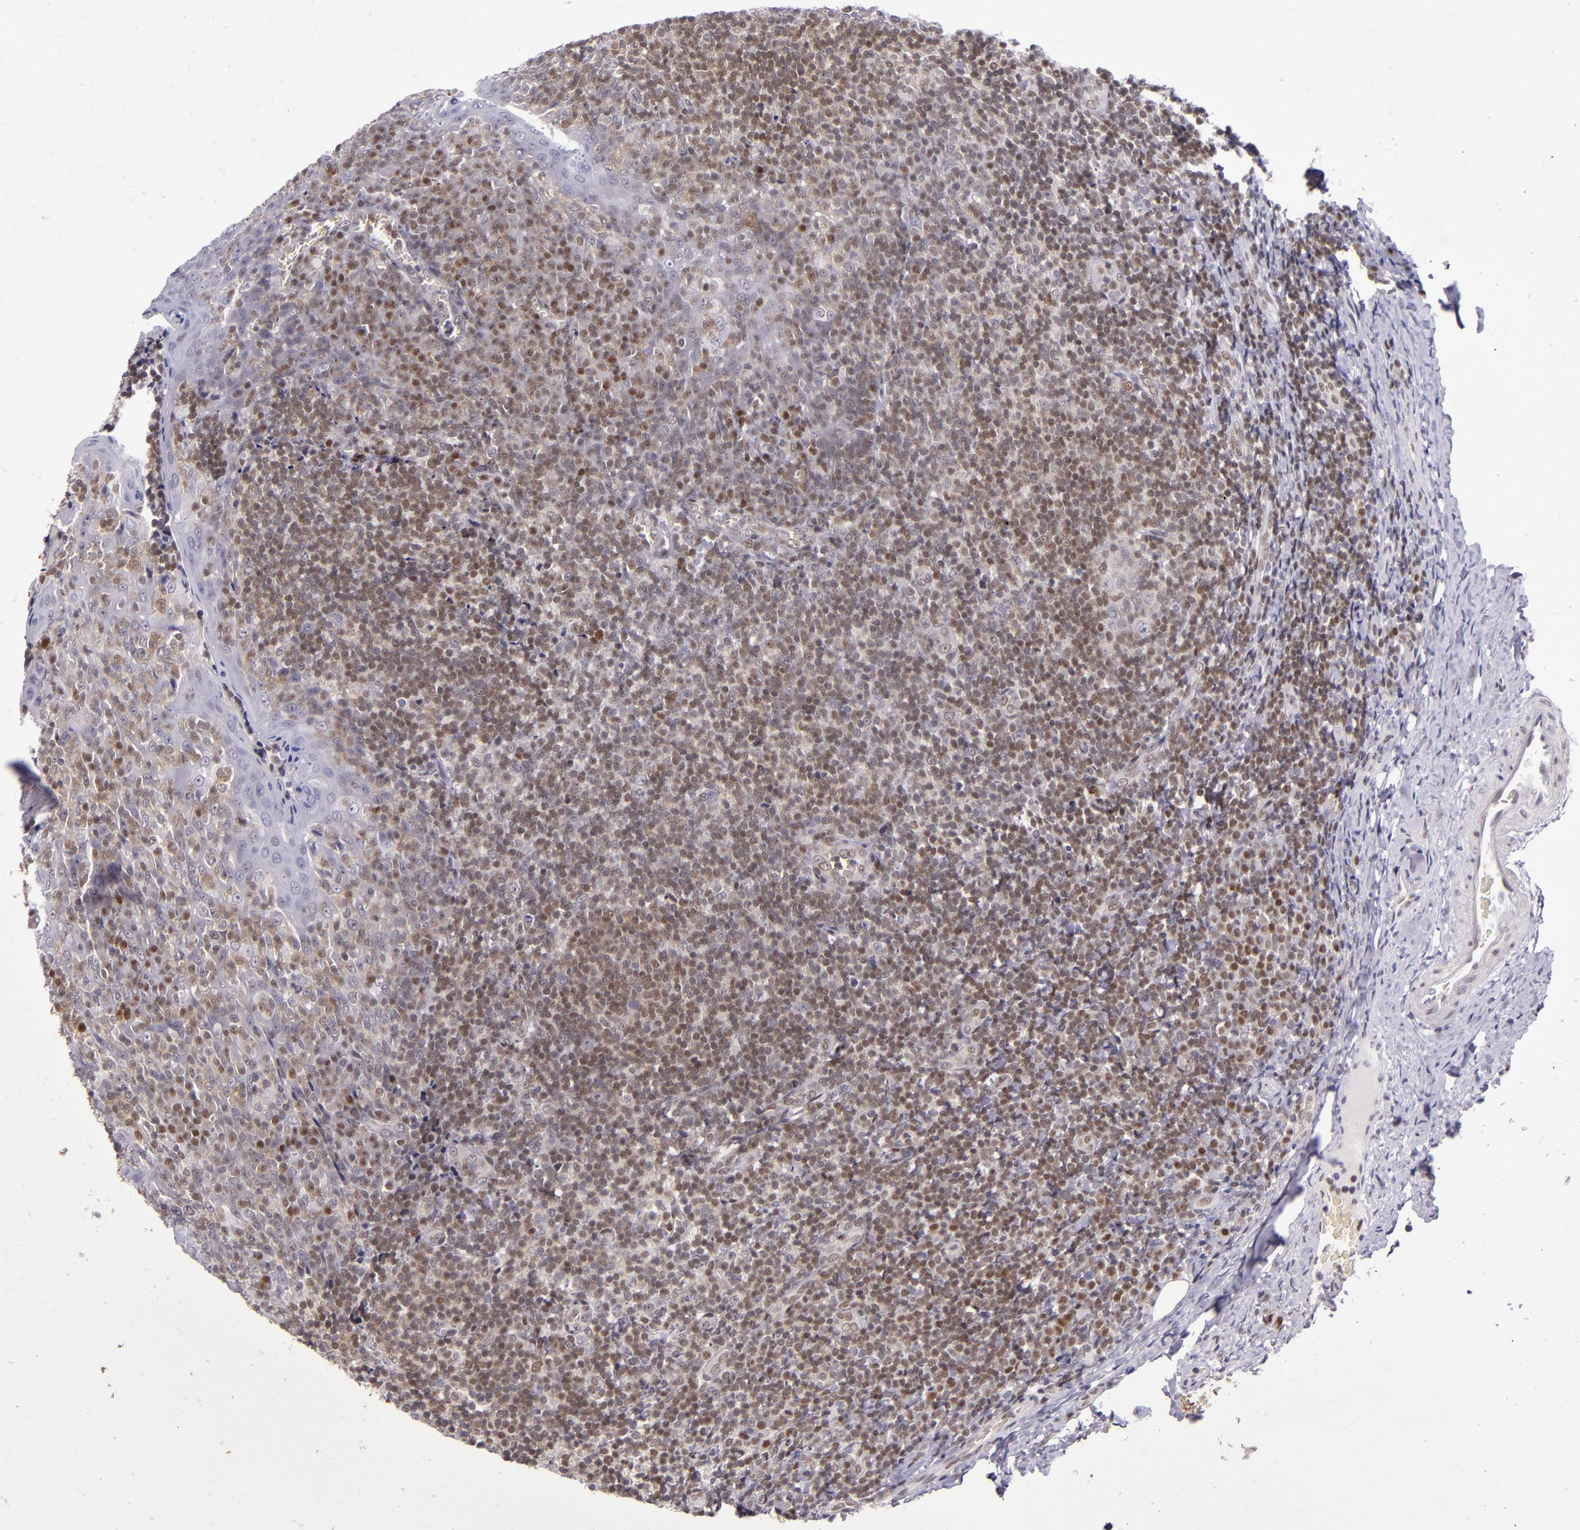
{"staining": {"intensity": "moderate", "quantity": ">75%", "location": "nuclear"}, "tissue": "tonsil", "cell_type": "Non-germinal center cells", "image_type": "normal", "snomed": [{"axis": "morphology", "description": "Normal tissue, NOS"}, {"axis": "topography", "description": "Tonsil"}], "caption": "This image exhibits IHC staining of normal tonsil, with medium moderate nuclear staining in about >75% of non-germinal center cells.", "gene": "MGMT", "patient": {"sex": "male", "age": 31}}